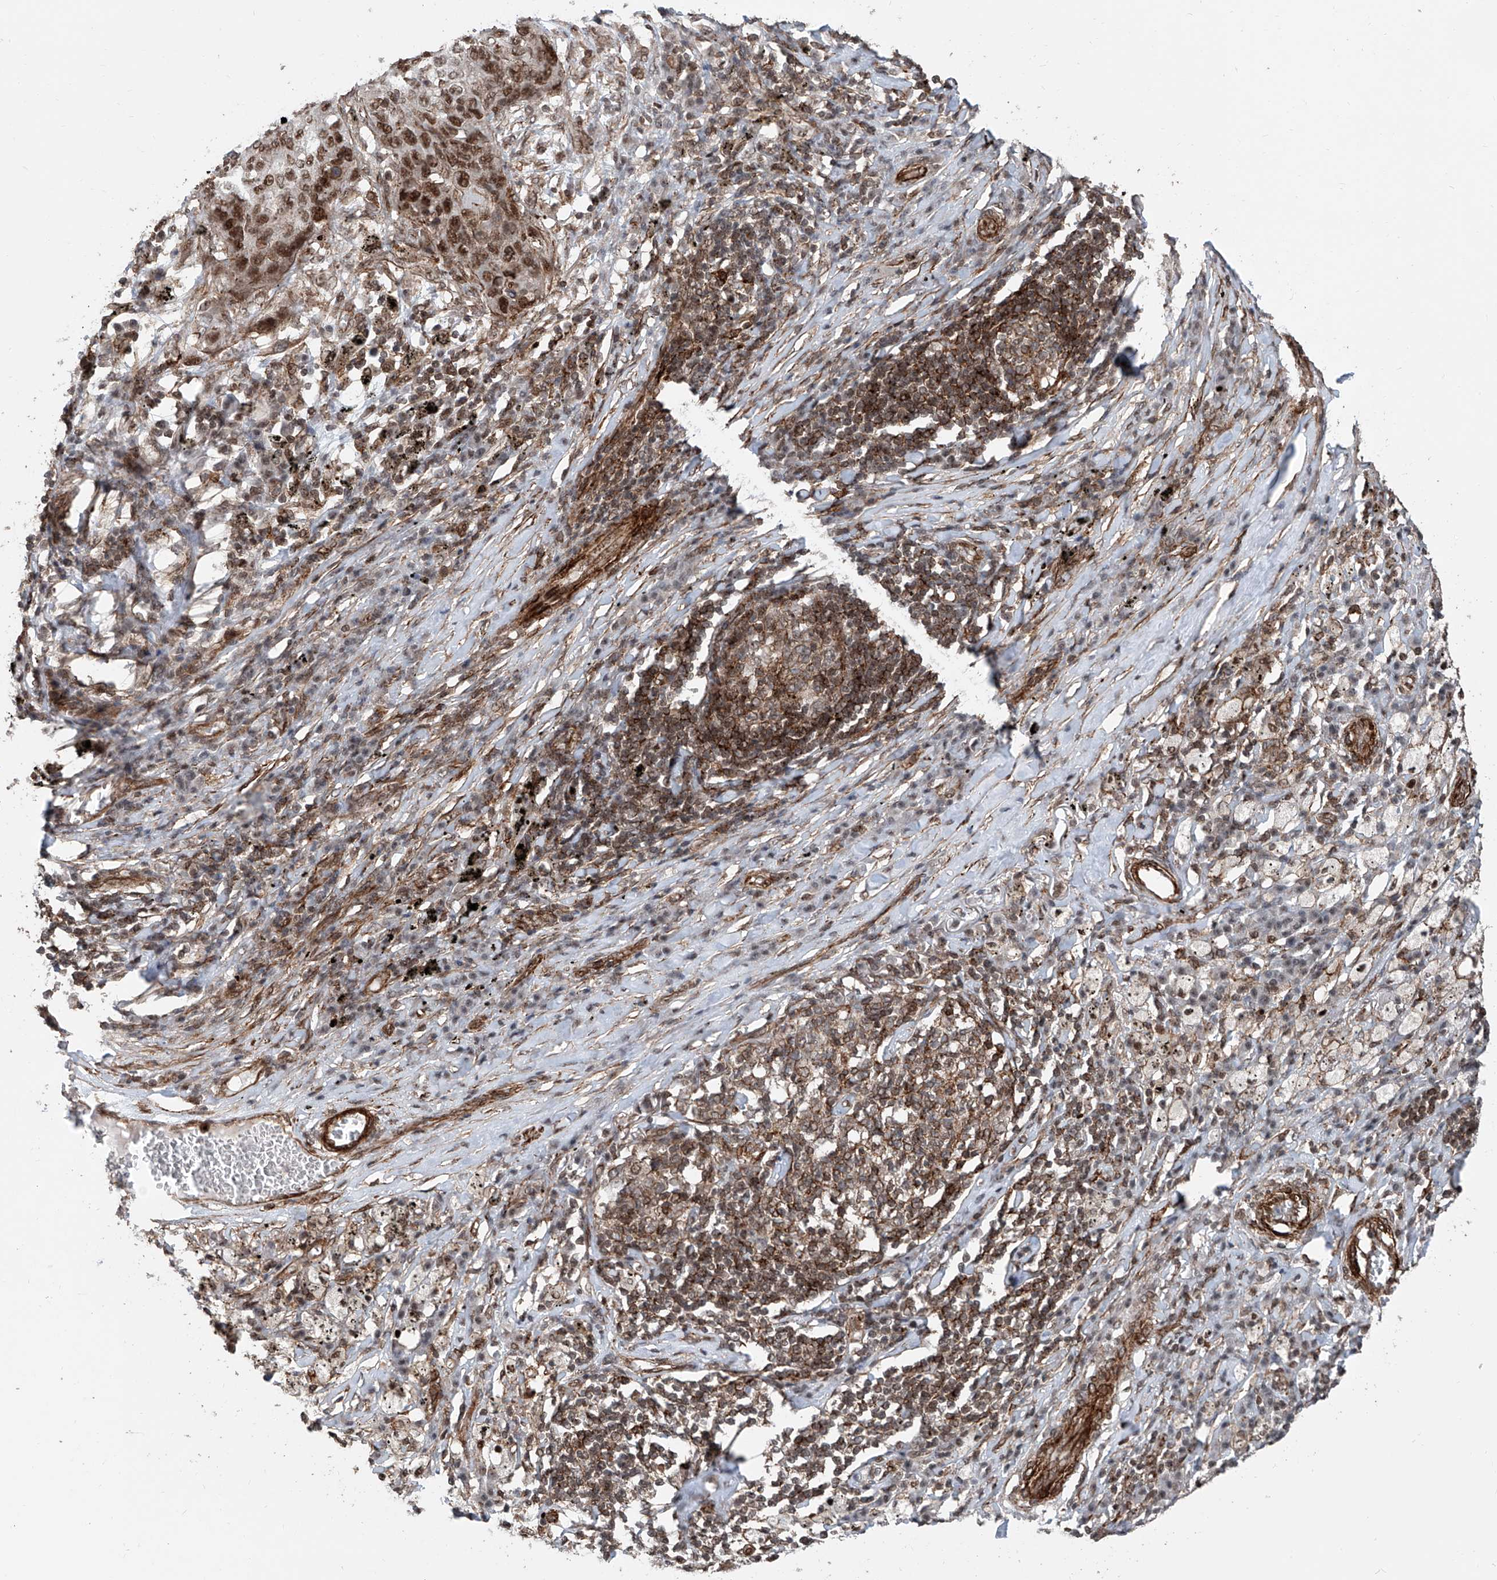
{"staining": {"intensity": "moderate", "quantity": ">75%", "location": "nuclear"}, "tissue": "lung cancer", "cell_type": "Tumor cells", "image_type": "cancer", "snomed": [{"axis": "morphology", "description": "Squamous cell carcinoma, NOS"}, {"axis": "topography", "description": "Lung"}], "caption": "Immunohistochemistry (IHC) of human squamous cell carcinoma (lung) demonstrates medium levels of moderate nuclear expression in about >75% of tumor cells.", "gene": "SDE2", "patient": {"sex": "female", "age": 63}}